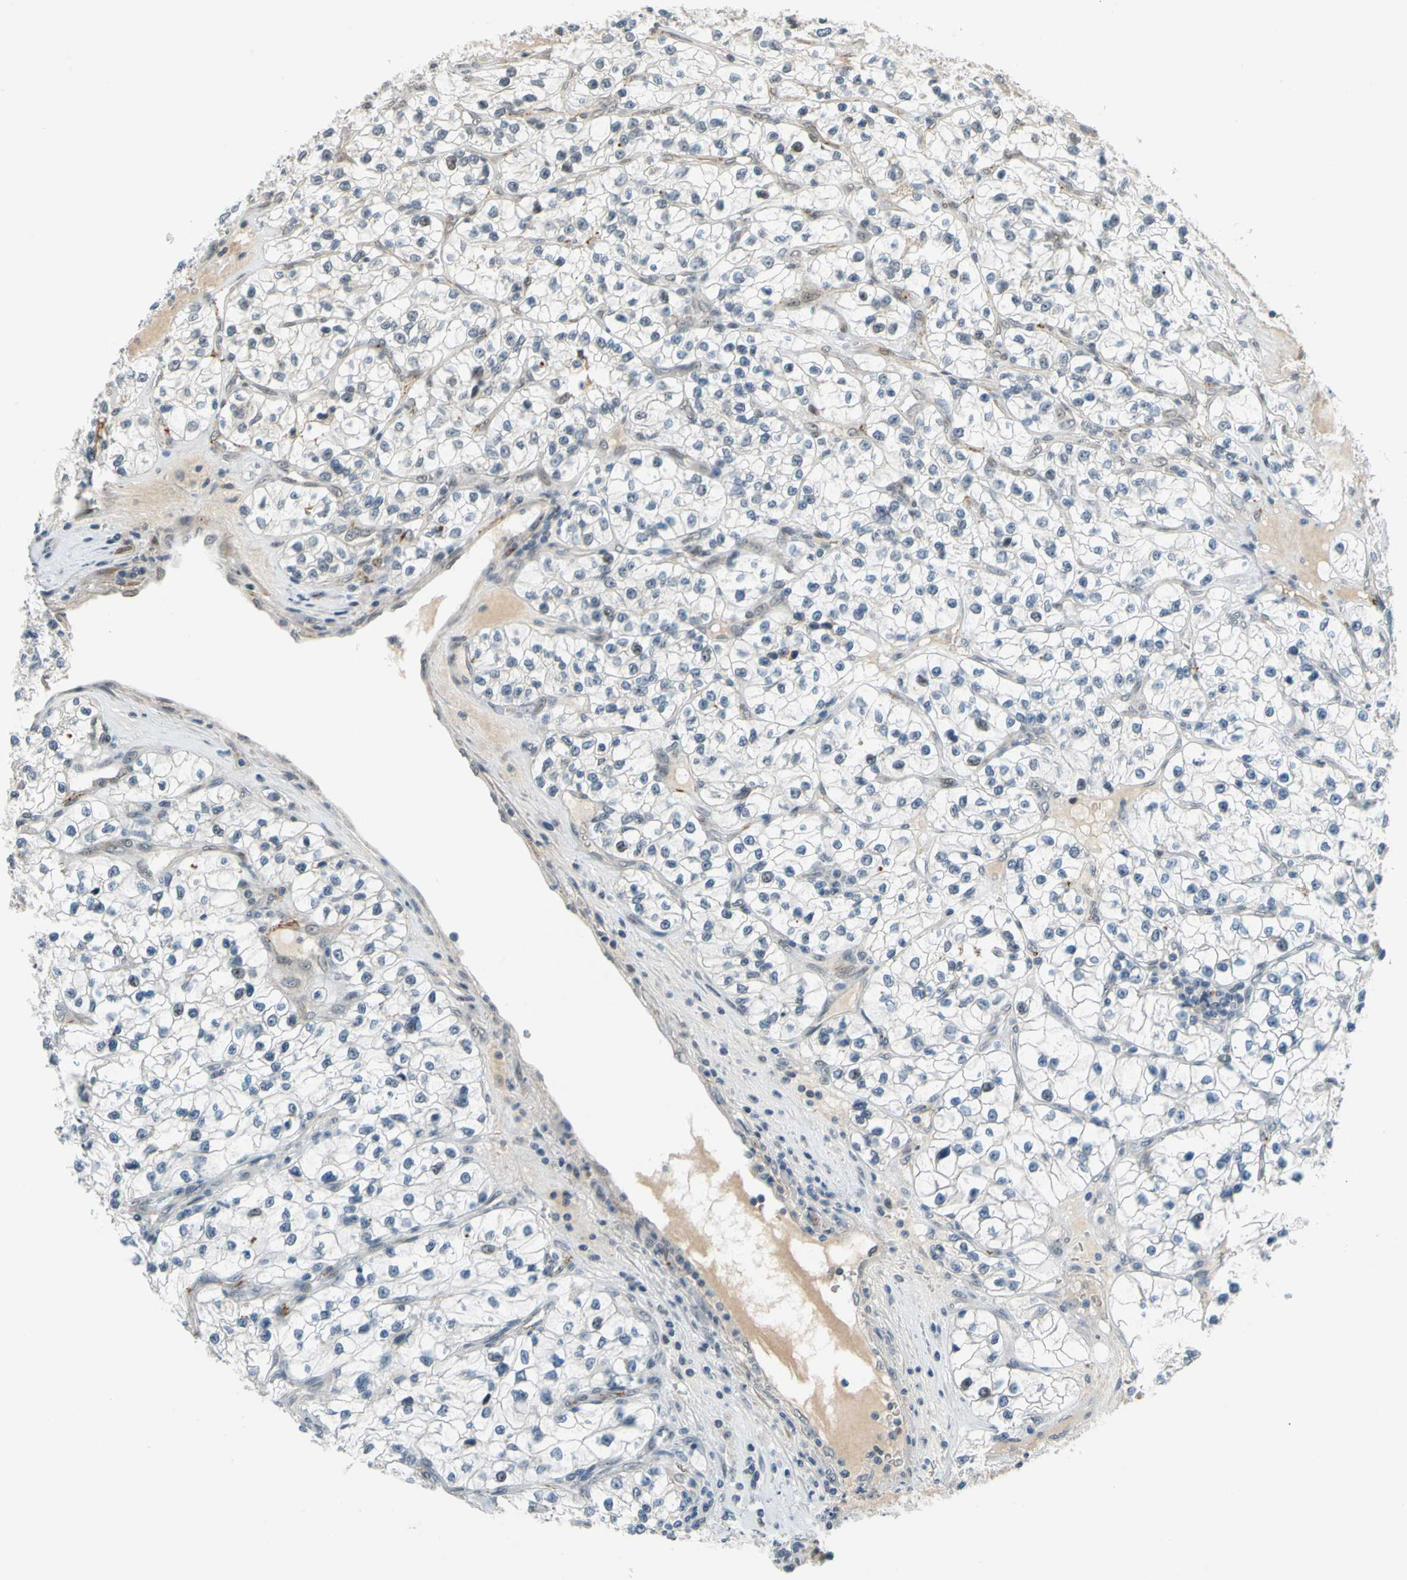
{"staining": {"intensity": "negative", "quantity": "none", "location": "none"}, "tissue": "renal cancer", "cell_type": "Tumor cells", "image_type": "cancer", "snomed": [{"axis": "morphology", "description": "Adenocarcinoma, NOS"}, {"axis": "topography", "description": "Kidney"}], "caption": "An image of human renal adenocarcinoma is negative for staining in tumor cells.", "gene": "POGZ", "patient": {"sex": "female", "age": 57}}